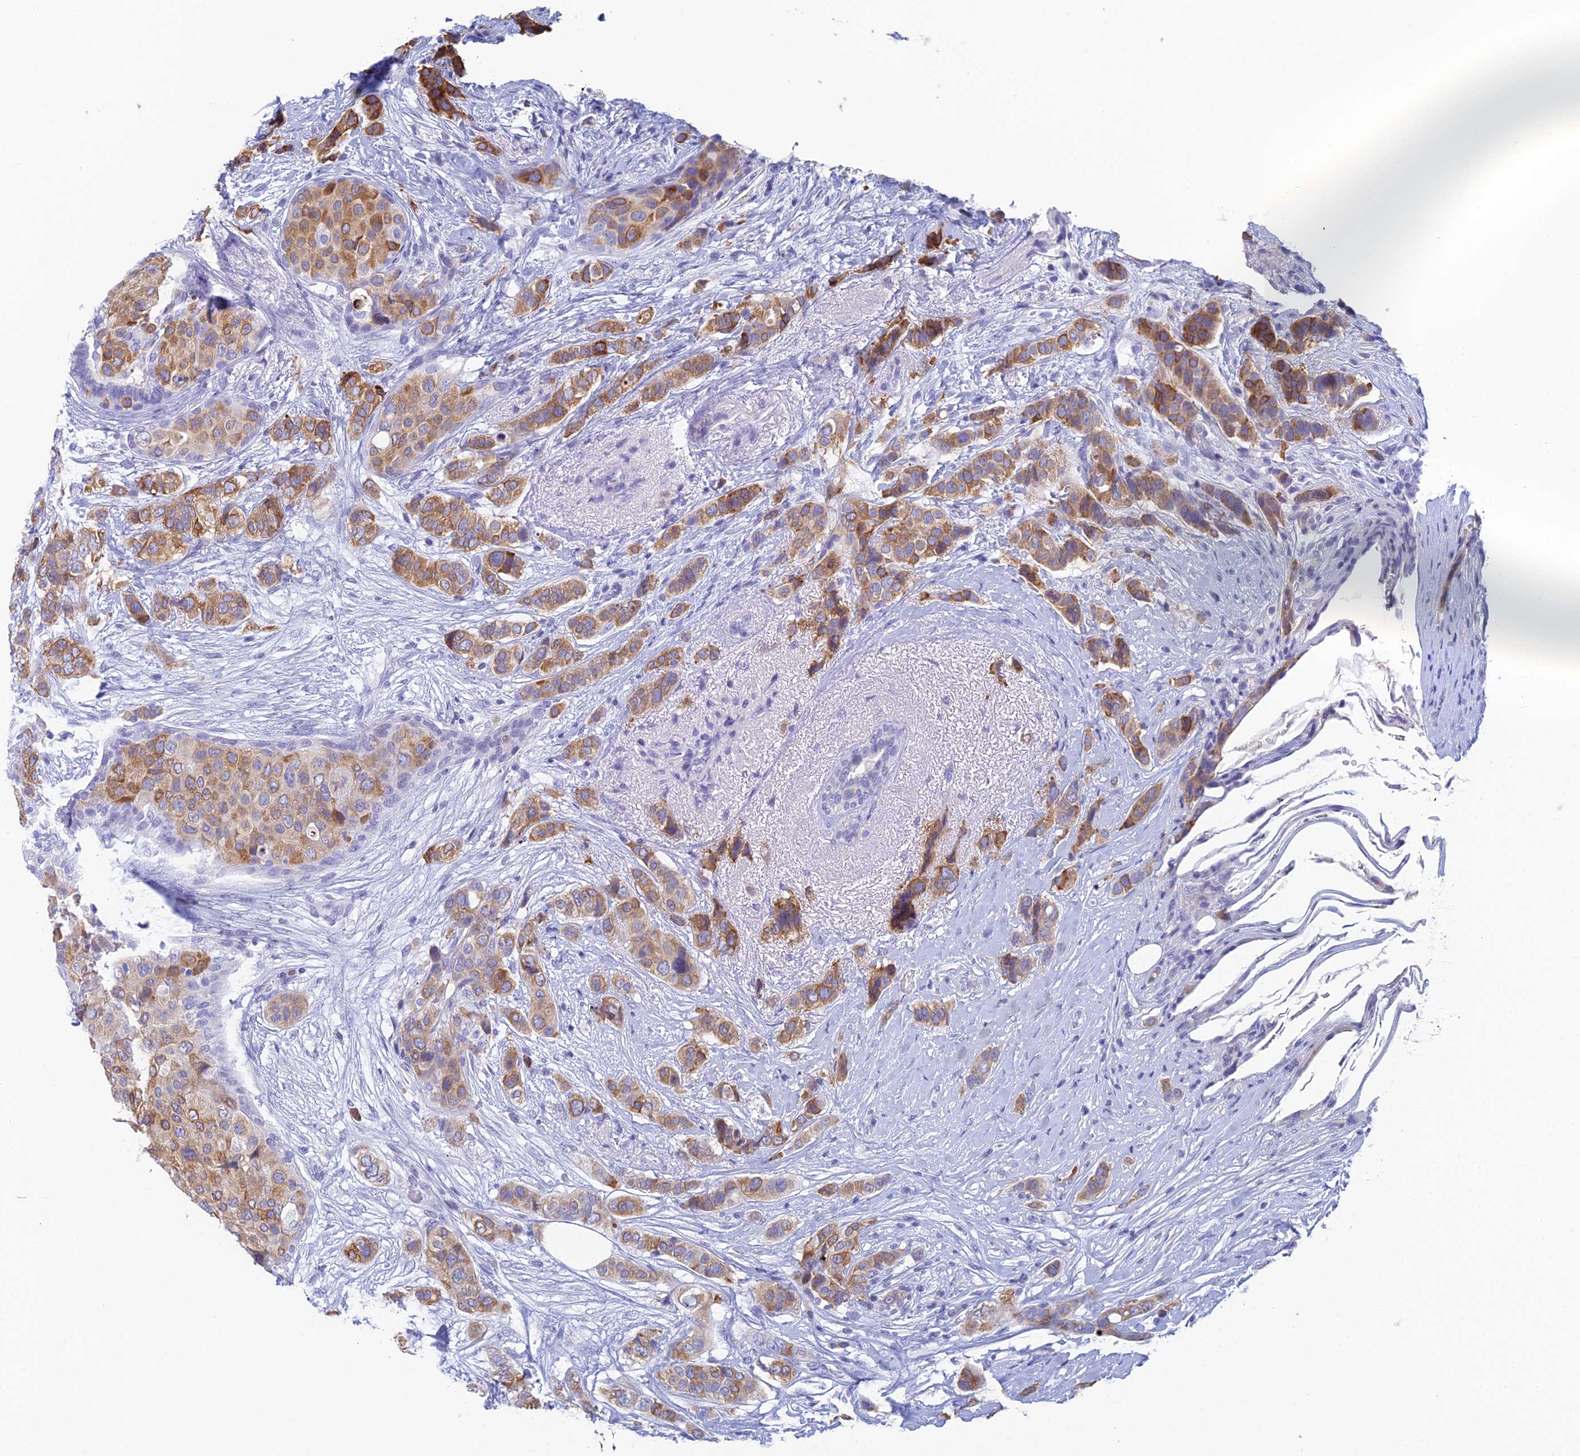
{"staining": {"intensity": "moderate", "quantity": ">75%", "location": "cytoplasmic/membranous"}, "tissue": "breast cancer", "cell_type": "Tumor cells", "image_type": "cancer", "snomed": [{"axis": "morphology", "description": "Lobular carcinoma"}, {"axis": "topography", "description": "Breast"}], "caption": "A medium amount of moderate cytoplasmic/membranous staining is identified in about >75% of tumor cells in breast lobular carcinoma tissue.", "gene": "REXO5", "patient": {"sex": "female", "age": 51}}